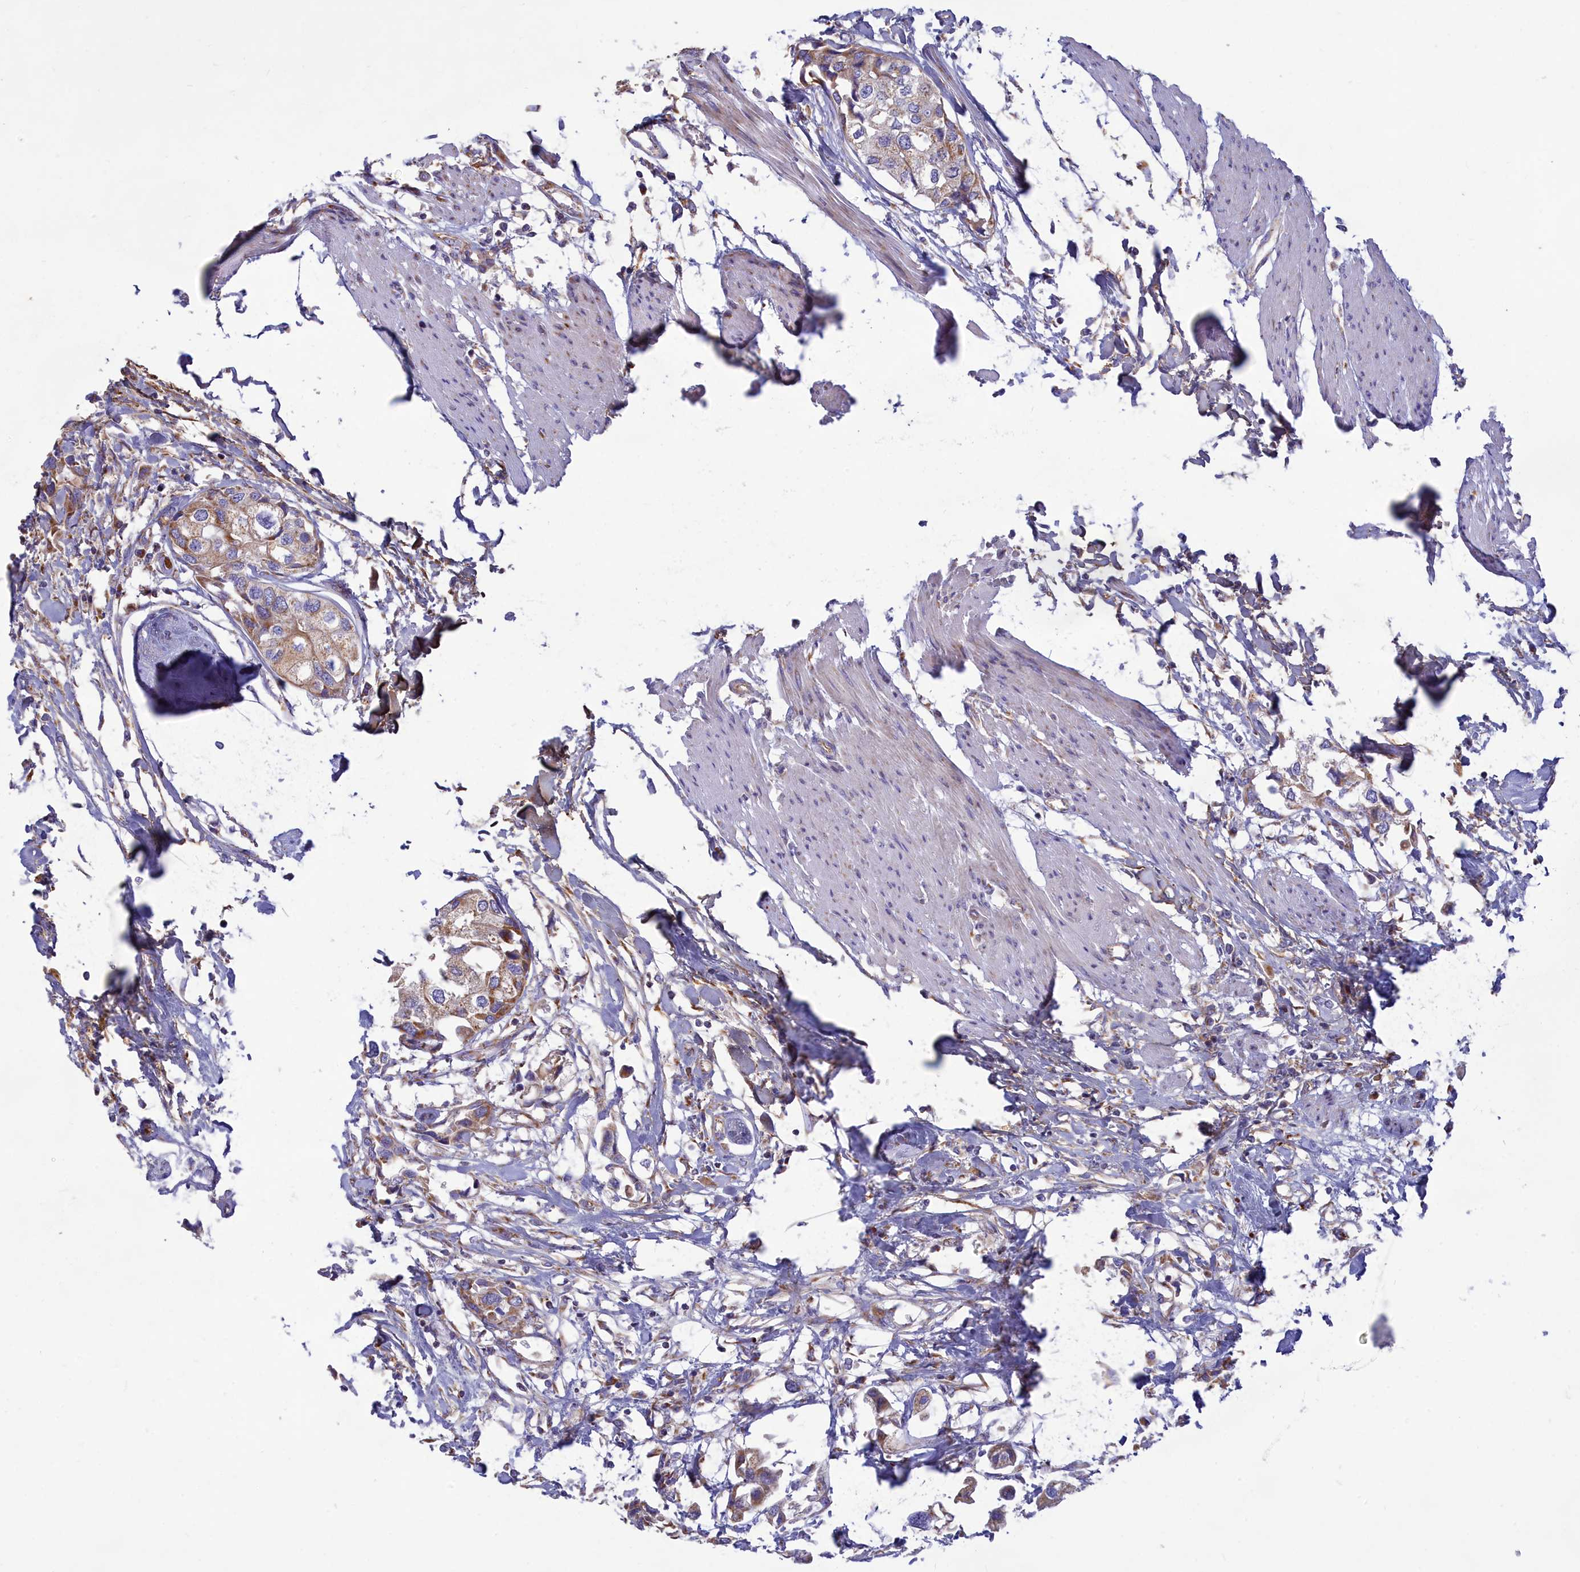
{"staining": {"intensity": "weak", "quantity": ">75%", "location": "cytoplasmic/membranous"}, "tissue": "urothelial cancer", "cell_type": "Tumor cells", "image_type": "cancer", "snomed": [{"axis": "morphology", "description": "Urothelial carcinoma, High grade"}, {"axis": "topography", "description": "Urinary bladder"}], "caption": "Human urothelial cancer stained with a protein marker shows weak staining in tumor cells.", "gene": "TMEM30B", "patient": {"sex": "male", "age": 64}}